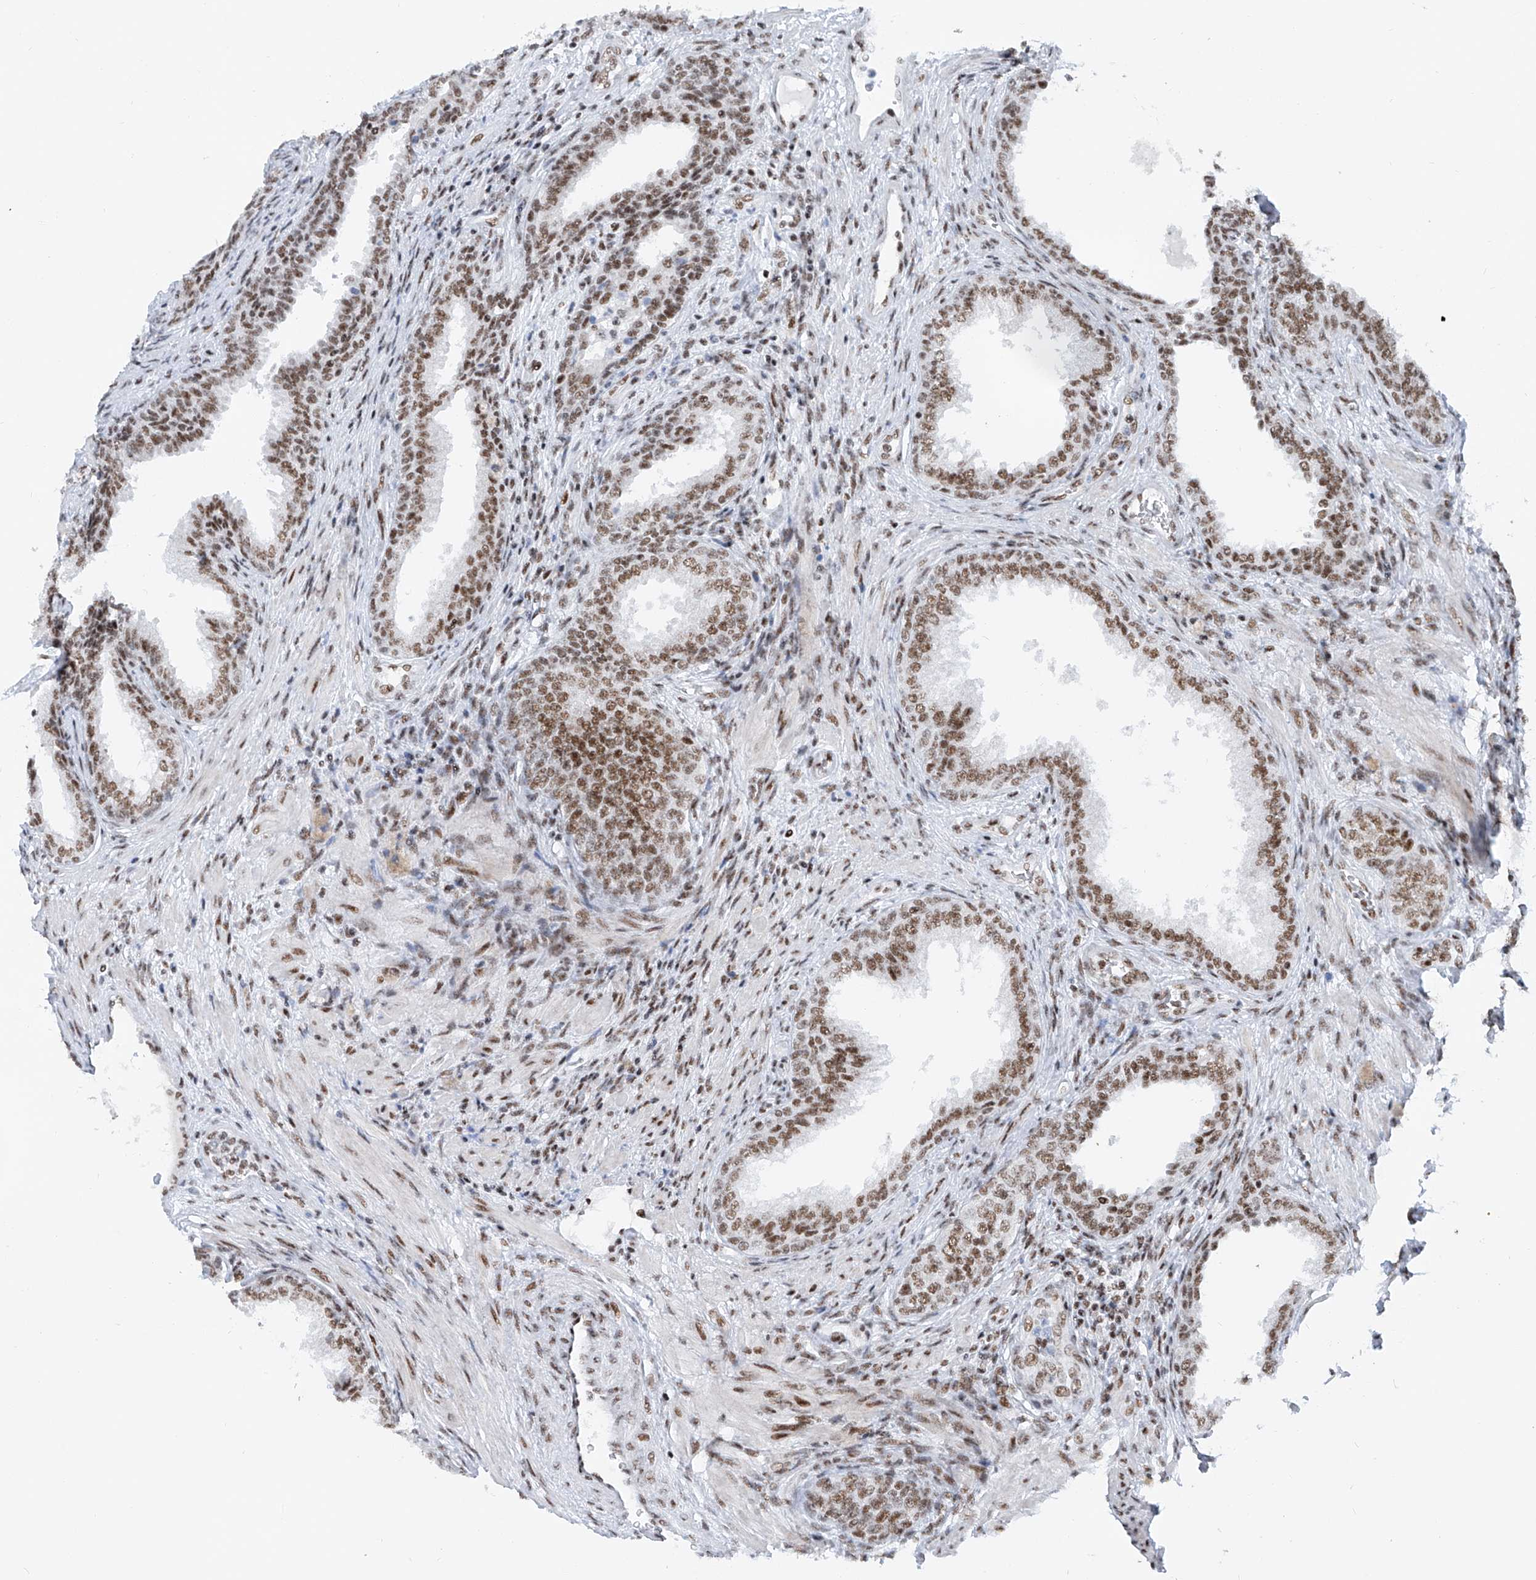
{"staining": {"intensity": "moderate", "quantity": ">75%", "location": "nuclear"}, "tissue": "prostate", "cell_type": "Glandular cells", "image_type": "normal", "snomed": [{"axis": "morphology", "description": "Normal tissue, NOS"}, {"axis": "topography", "description": "Prostate"}], "caption": "Immunohistochemistry photomicrograph of benign prostate: human prostate stained using IHC reveals medium levels of moderate protein expression localized specifically in the nuclear of glandular cells, appearing as a nuclear brown color.", "gene": "TAF4", "patient": {"sex": "male", "age": 76}}